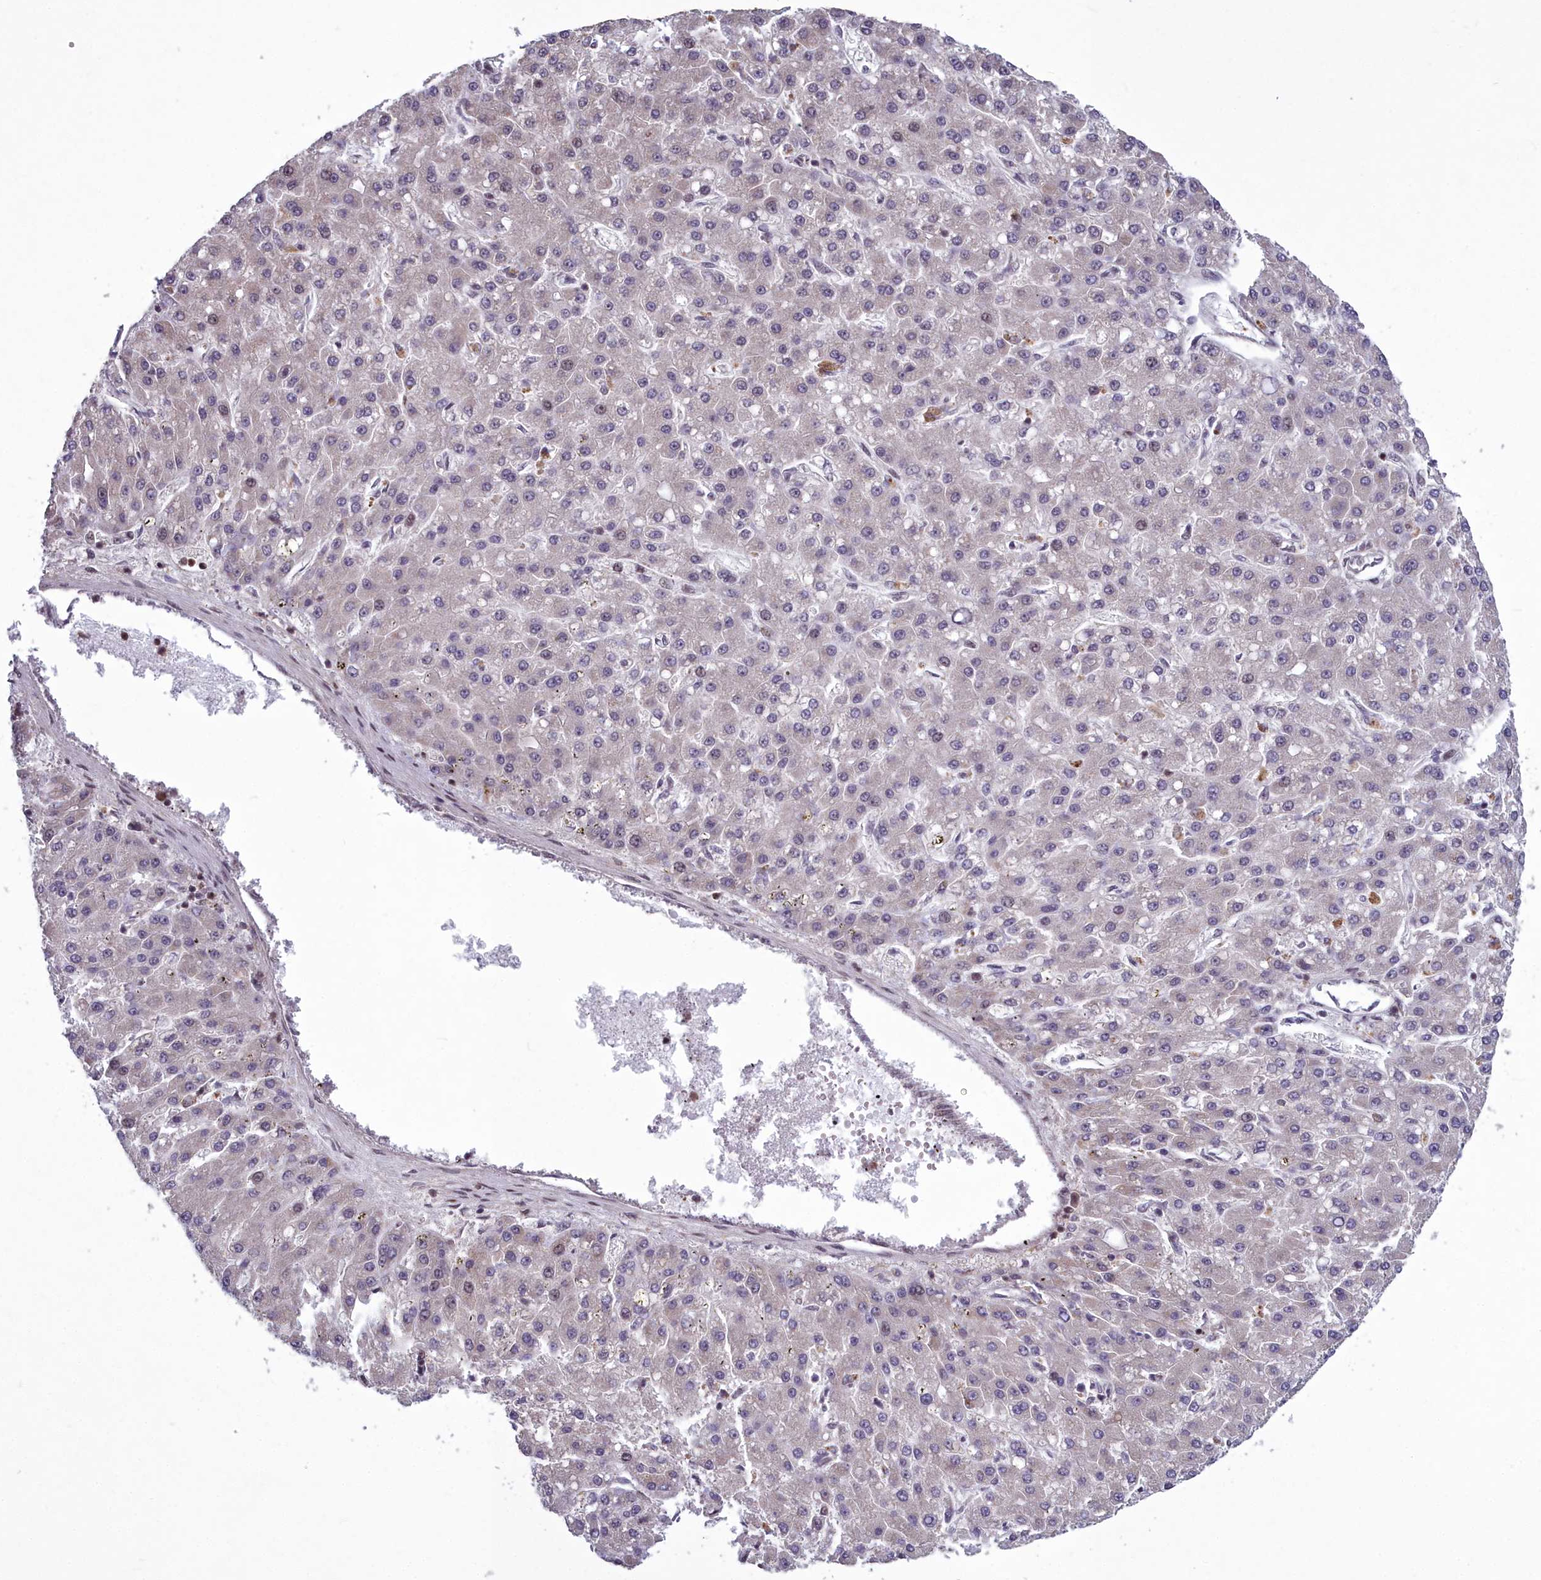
{"staining": {"intensity": "negative", "quantity": "none", "location": "none"}, "tissue": "liver cancer", "cell_type": "Tumor cells", "image_type": "cancer", "snomed": [{"axis": "morphology", "description": "Carcinoma, Hepatocellular, NOS"}, {"axis": "topography", "description": "Liver"}], "caption": "Protein analysis of liver cancer (hepatocellular carcinoma) demonstrates no significant expression in tumor cells.", "gene": "GMEB1", "patient": {"sex": "male", "age": 67}}